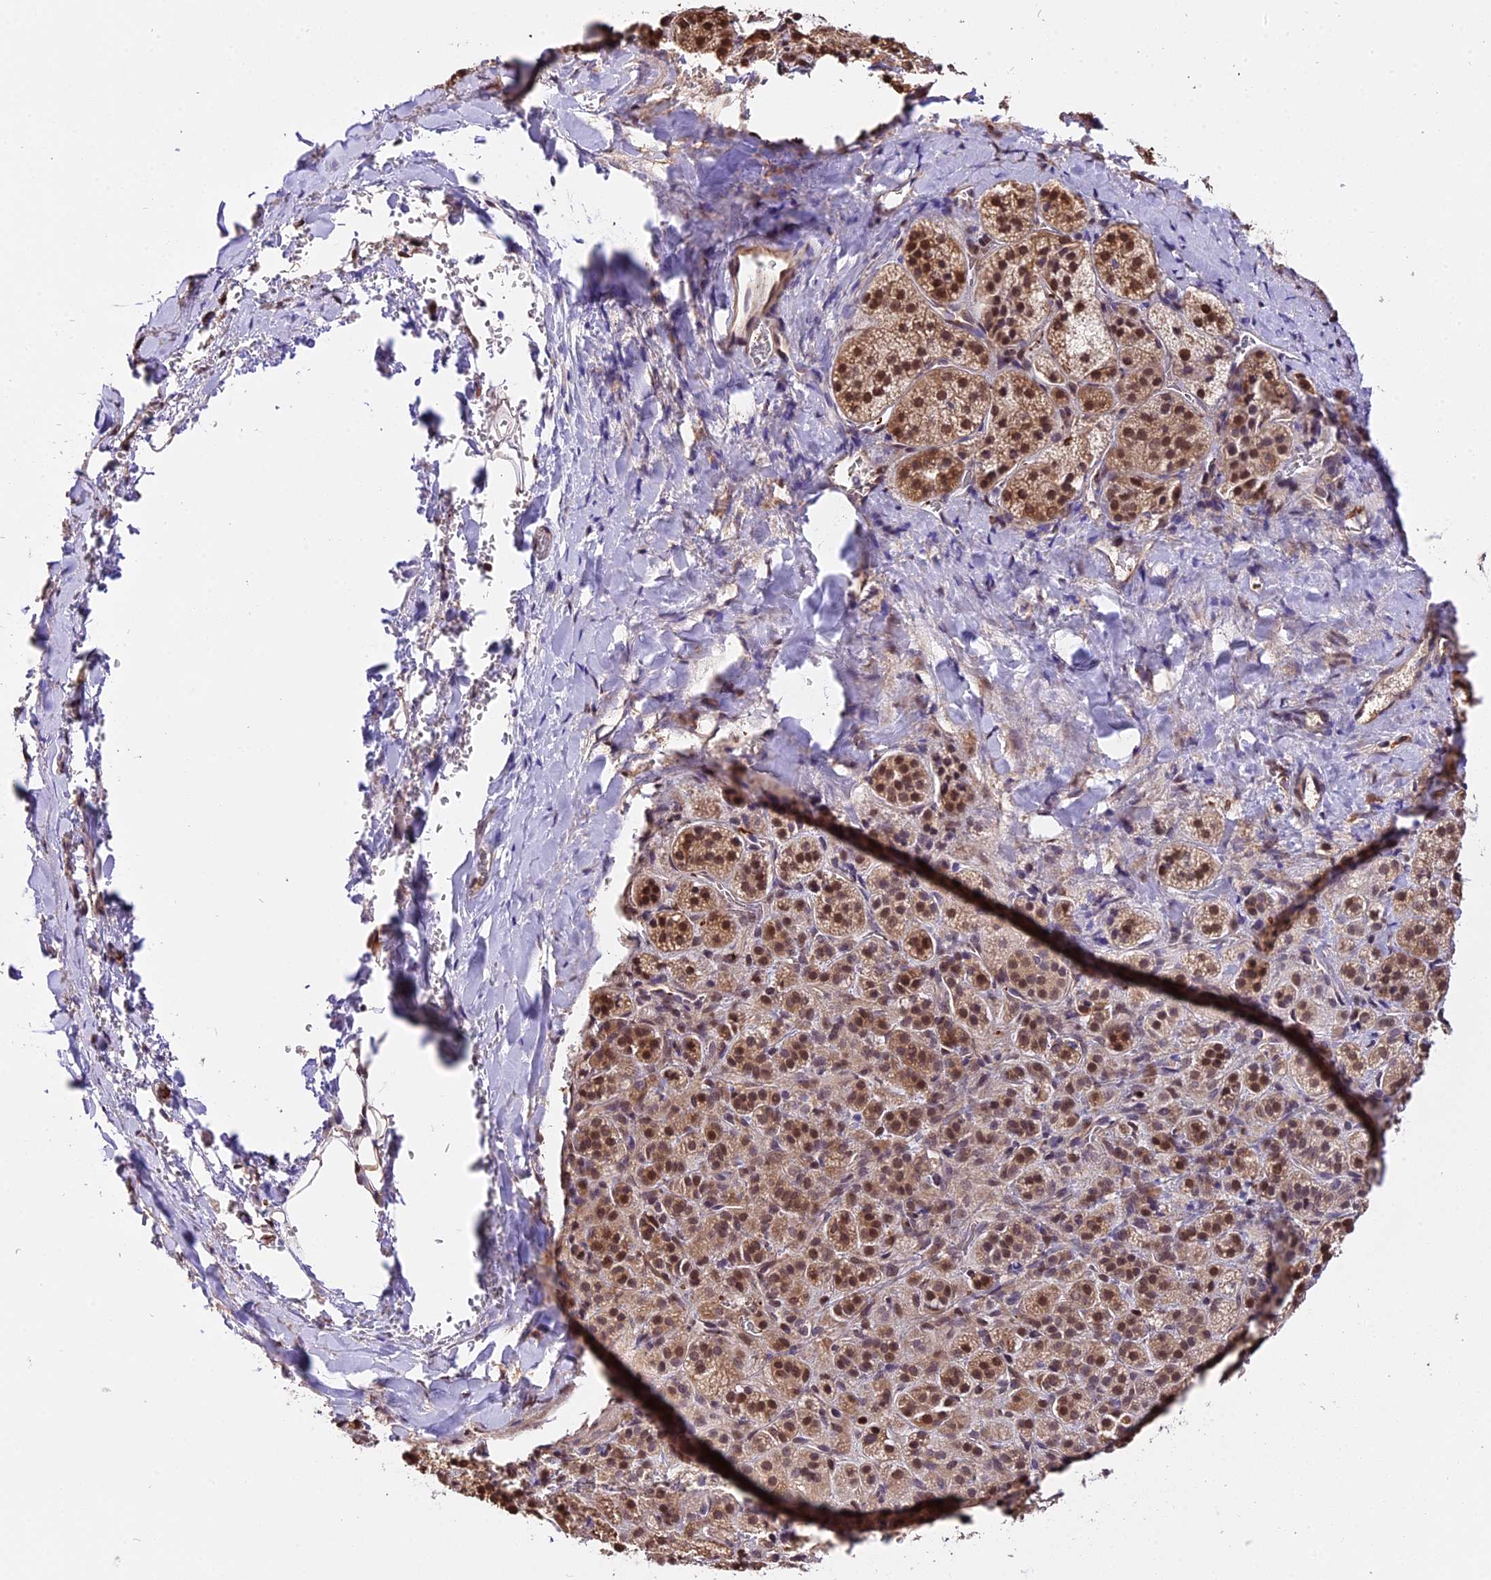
{"staining": {"intensity": "moderate", "quantity": ">75%", "location": "cytoplasmic/membranous,nuclear"}, "tissue": "adrenal gland", "cell_type": "Glandular cells", "image_type": "normal", "snomed": [{"axis": "morphology", "description": "Normal tissue, NOS"}, {"axis": "topography", "description": "Adrenal gland"}], "caption": "Immunohistochemical staining of benign adrenal gland reveals medium levels of moderate cytoplasmic/membranous,nuclear positivity in approximately >75% of glandular cells. The protein is shown in brown color, while the nuclei are stained blue.", "gene": "HERPUD1", "patient": {"sex": "female", "age": 44}}